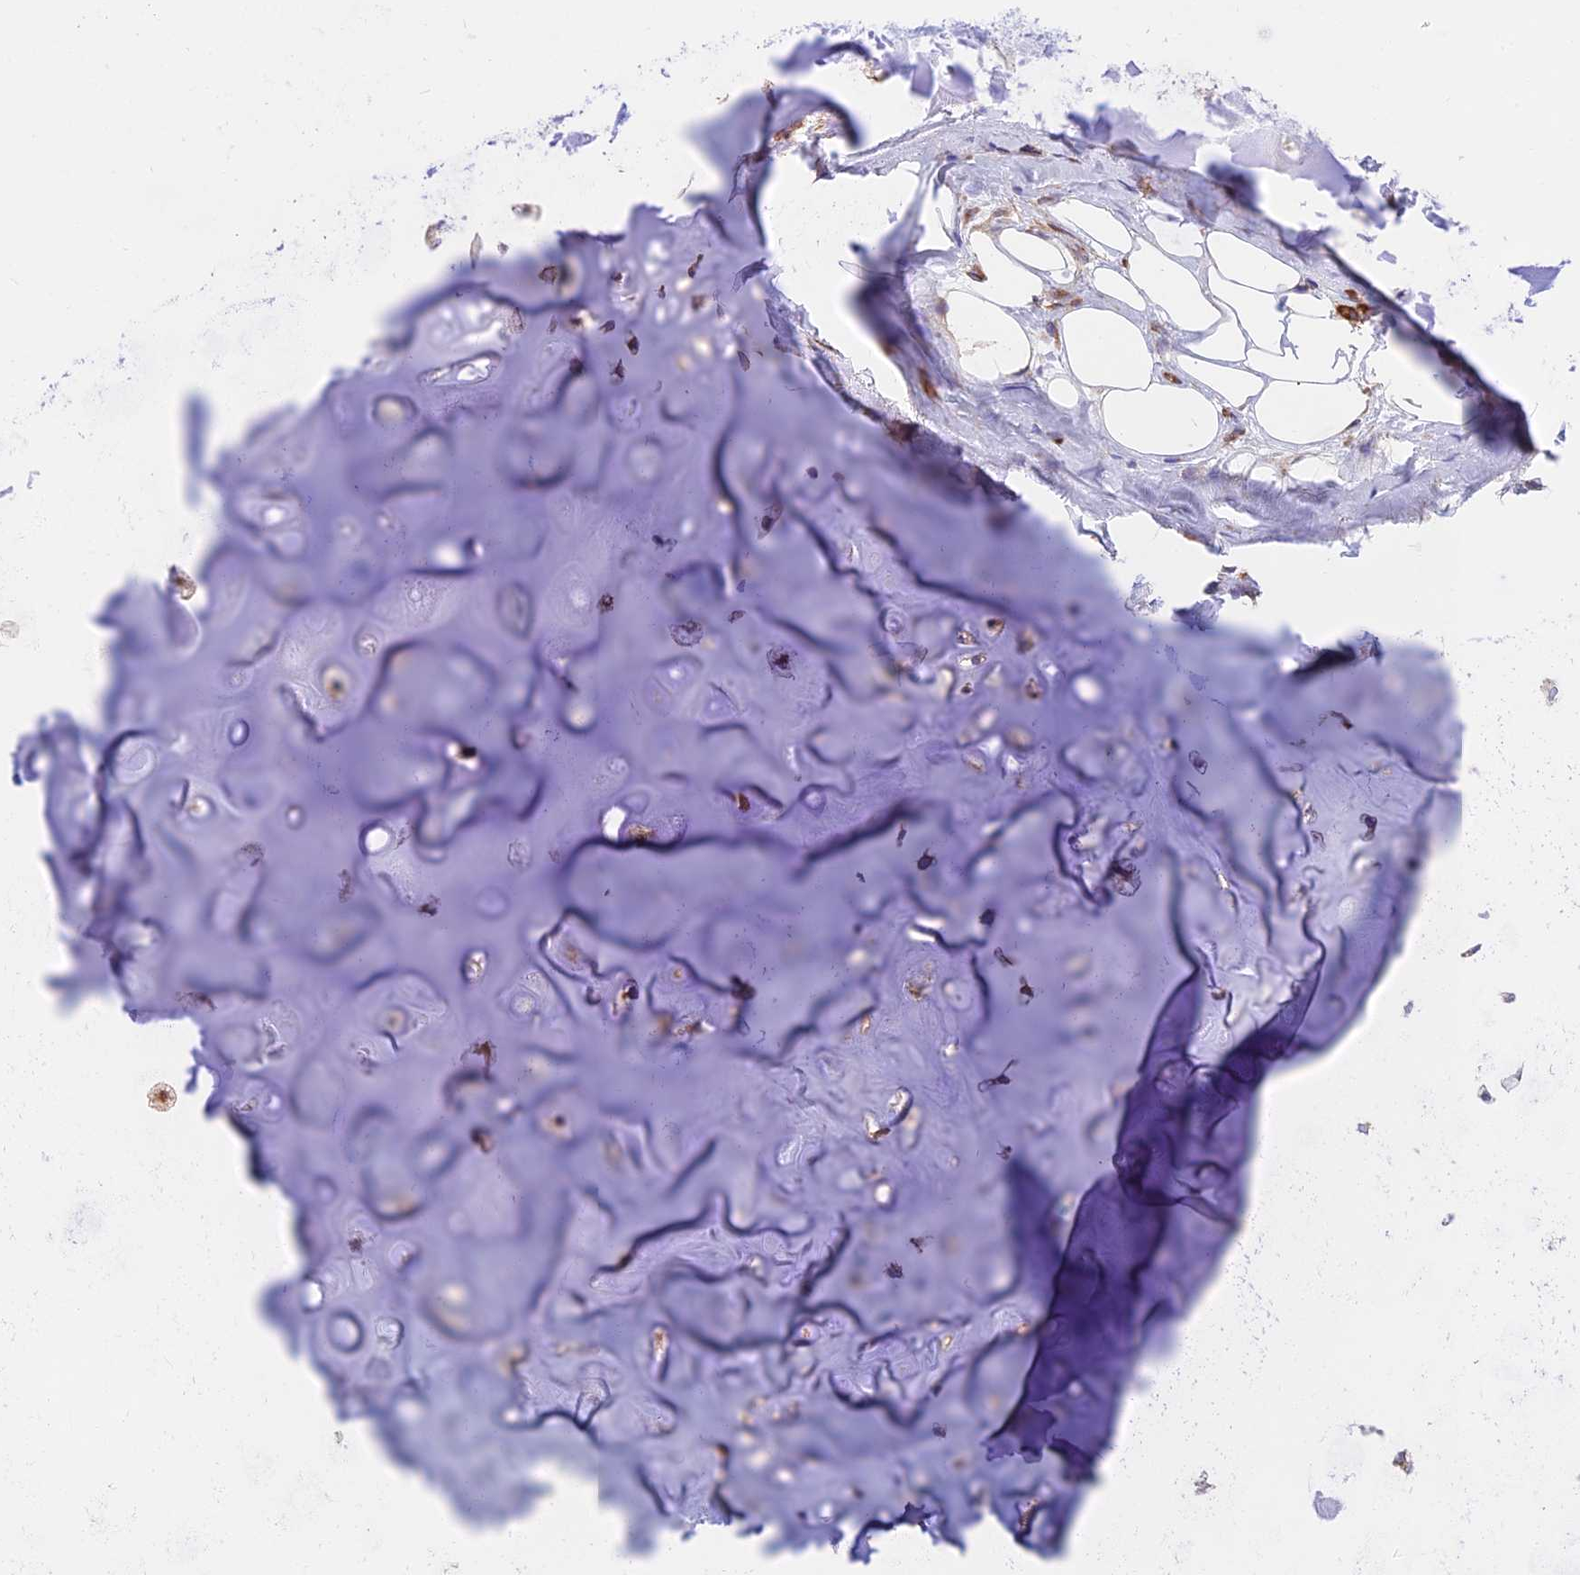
{"staining": {"intensity": "negative", "quantity": "none", "location": "none"}, "tissue": "adipose tissue", "cell_type": "Adipocytes", "image_type": "normal", "snomed": [{"axis": "morphology", "description": "Normal tissue, NOS"}, {"axis": "topography", "description": "Lymph node"}, {"axis": "topography", "description": "Cartilage tissue"}, {"axis": "topography", "description": "Bronchus"}], "caption": "High power microscopy micrograph of an immunohistochemistry (IHC) image of benign adipose tissue, revealing no significant expression in adipocytes.", "gene": "EXOC3L4", "patient": {"sex": "male", "age": 63}}